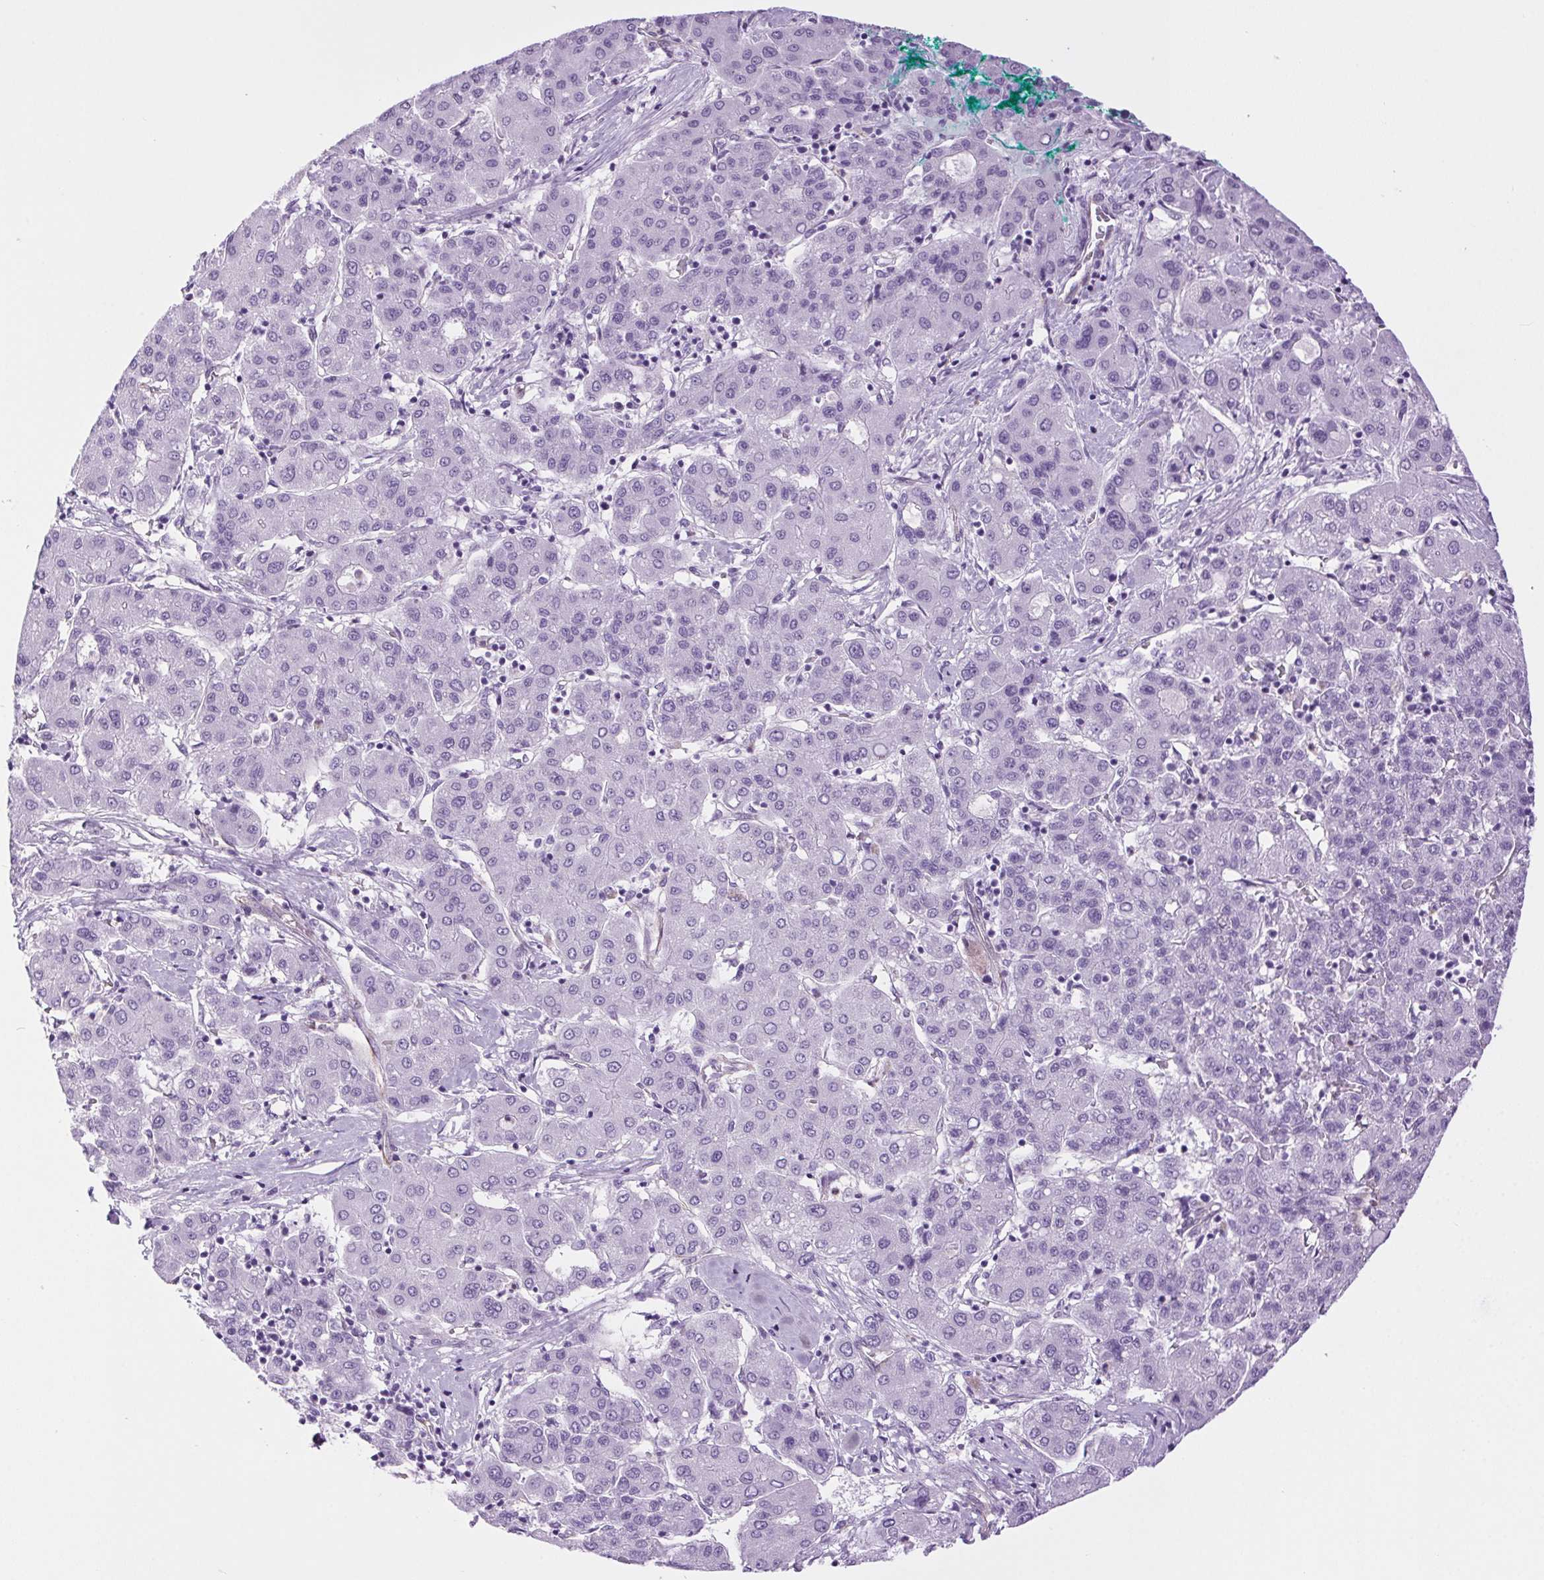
{"staining": {"intensity": "negative", "quantity": "none", "location": "none"}, "tissue": "liver cancer", "cell_type": "Tumor cells", "image_type": "cancer", "snomed": [{"axis": "morphology", "description": "Carcinoma, Hepatocellular, NOS"}, {"axis": "topography", "description": "Liver"}], "caption": "This is an immunohistochemistry (IHC) micrograph of human liver cancer. There is no positivity in tumor cells.", "gene": "SHCBP1L", "patient": {"sex": "male", "age": 65}}